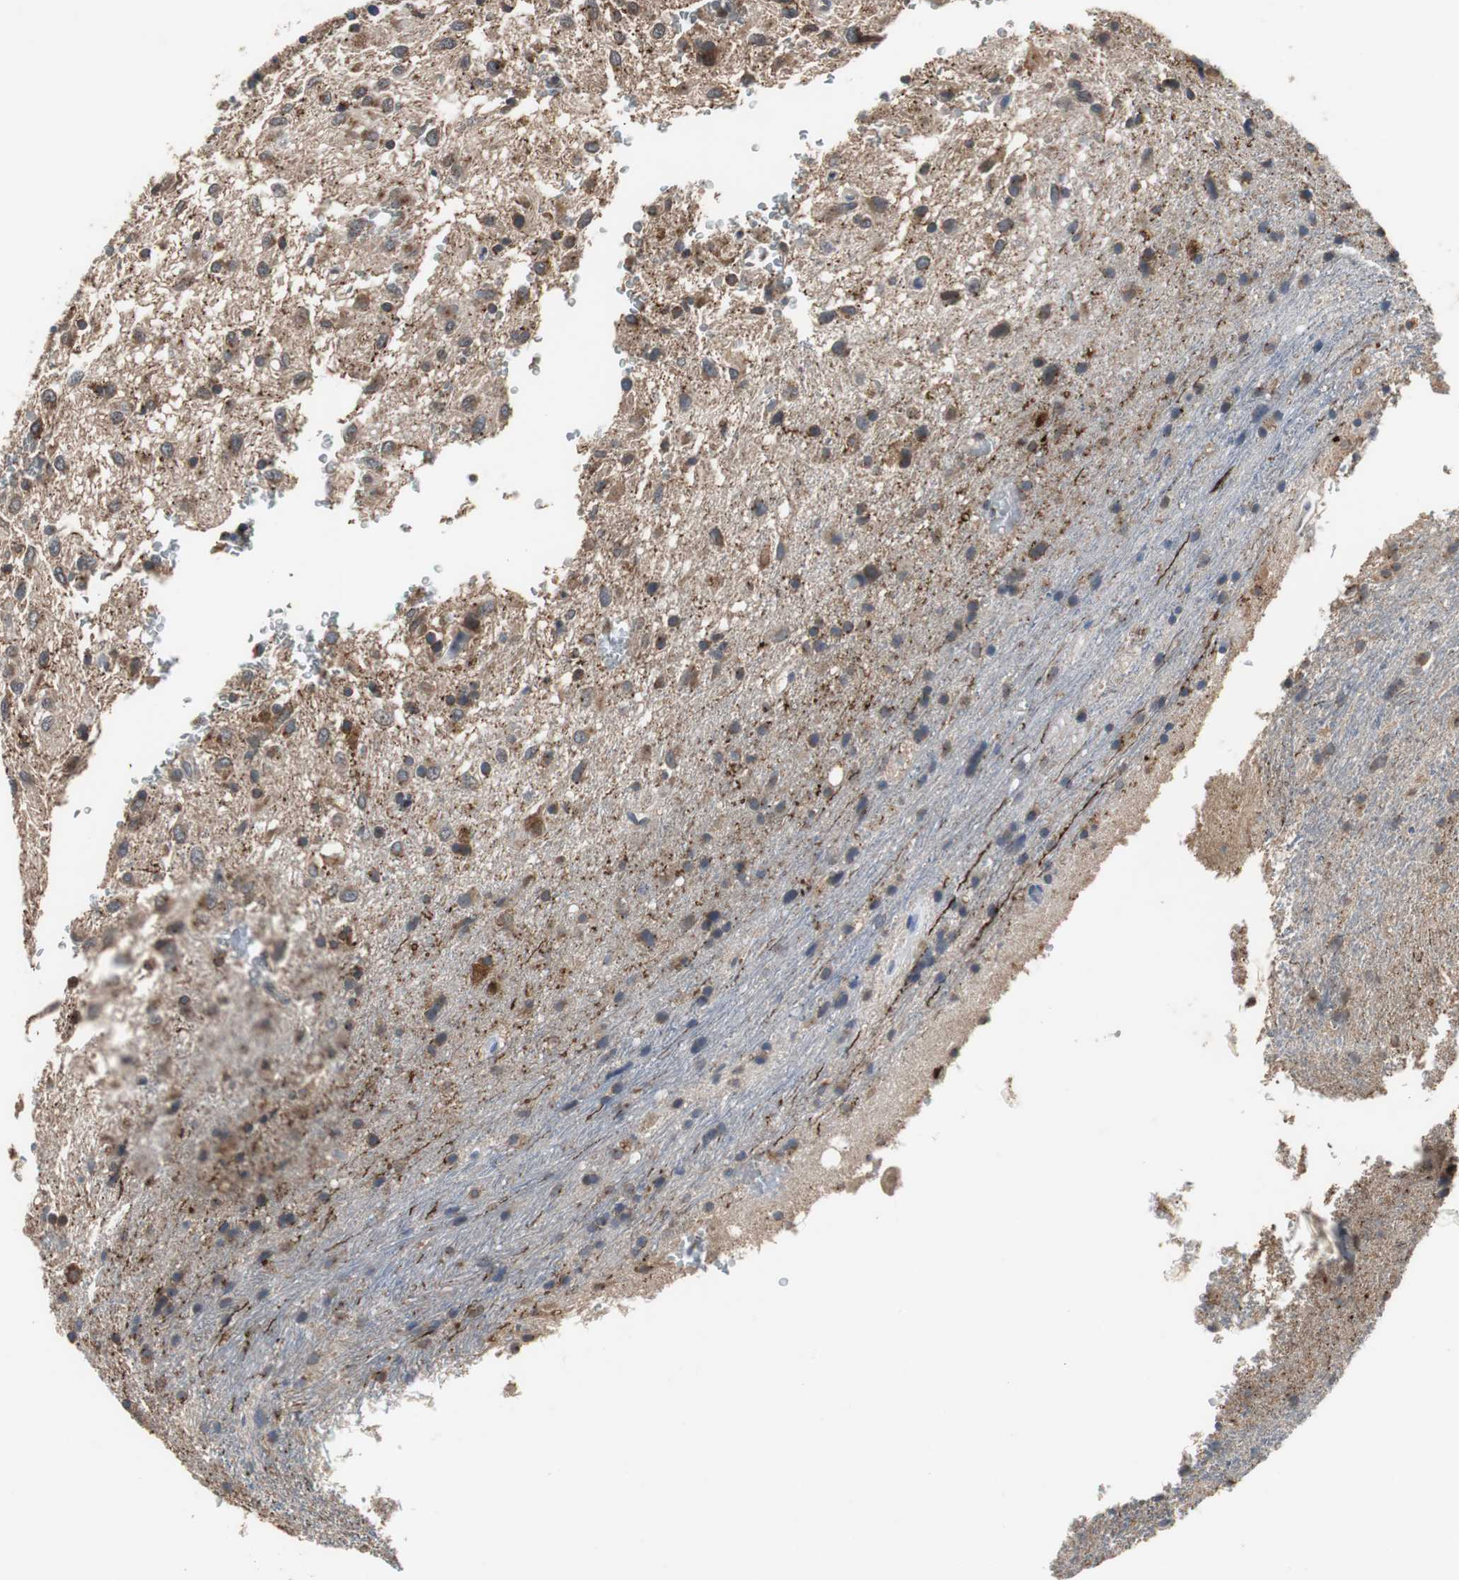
{"staining": {"intensity": "moderate", "quantity": ">75%", "location": "cytoplasmic/membranous"}, "tissue": "glioma", "cell_type": "Tumor cells", "image_type": "cancer", "snomed": [{"axis": "morphology", "description": "Glioma, malignant, Low grade"}, {"axis": "topography", "description": "Brain"}], "caption": "Protein staining by IHC demonstrates moderate cytoplasmic/membranous expression in about >75% of tumor cells in malignant glioma (low-grade).", "gene": "CALB2", "patient": {"sex": "male", "age": 77}}